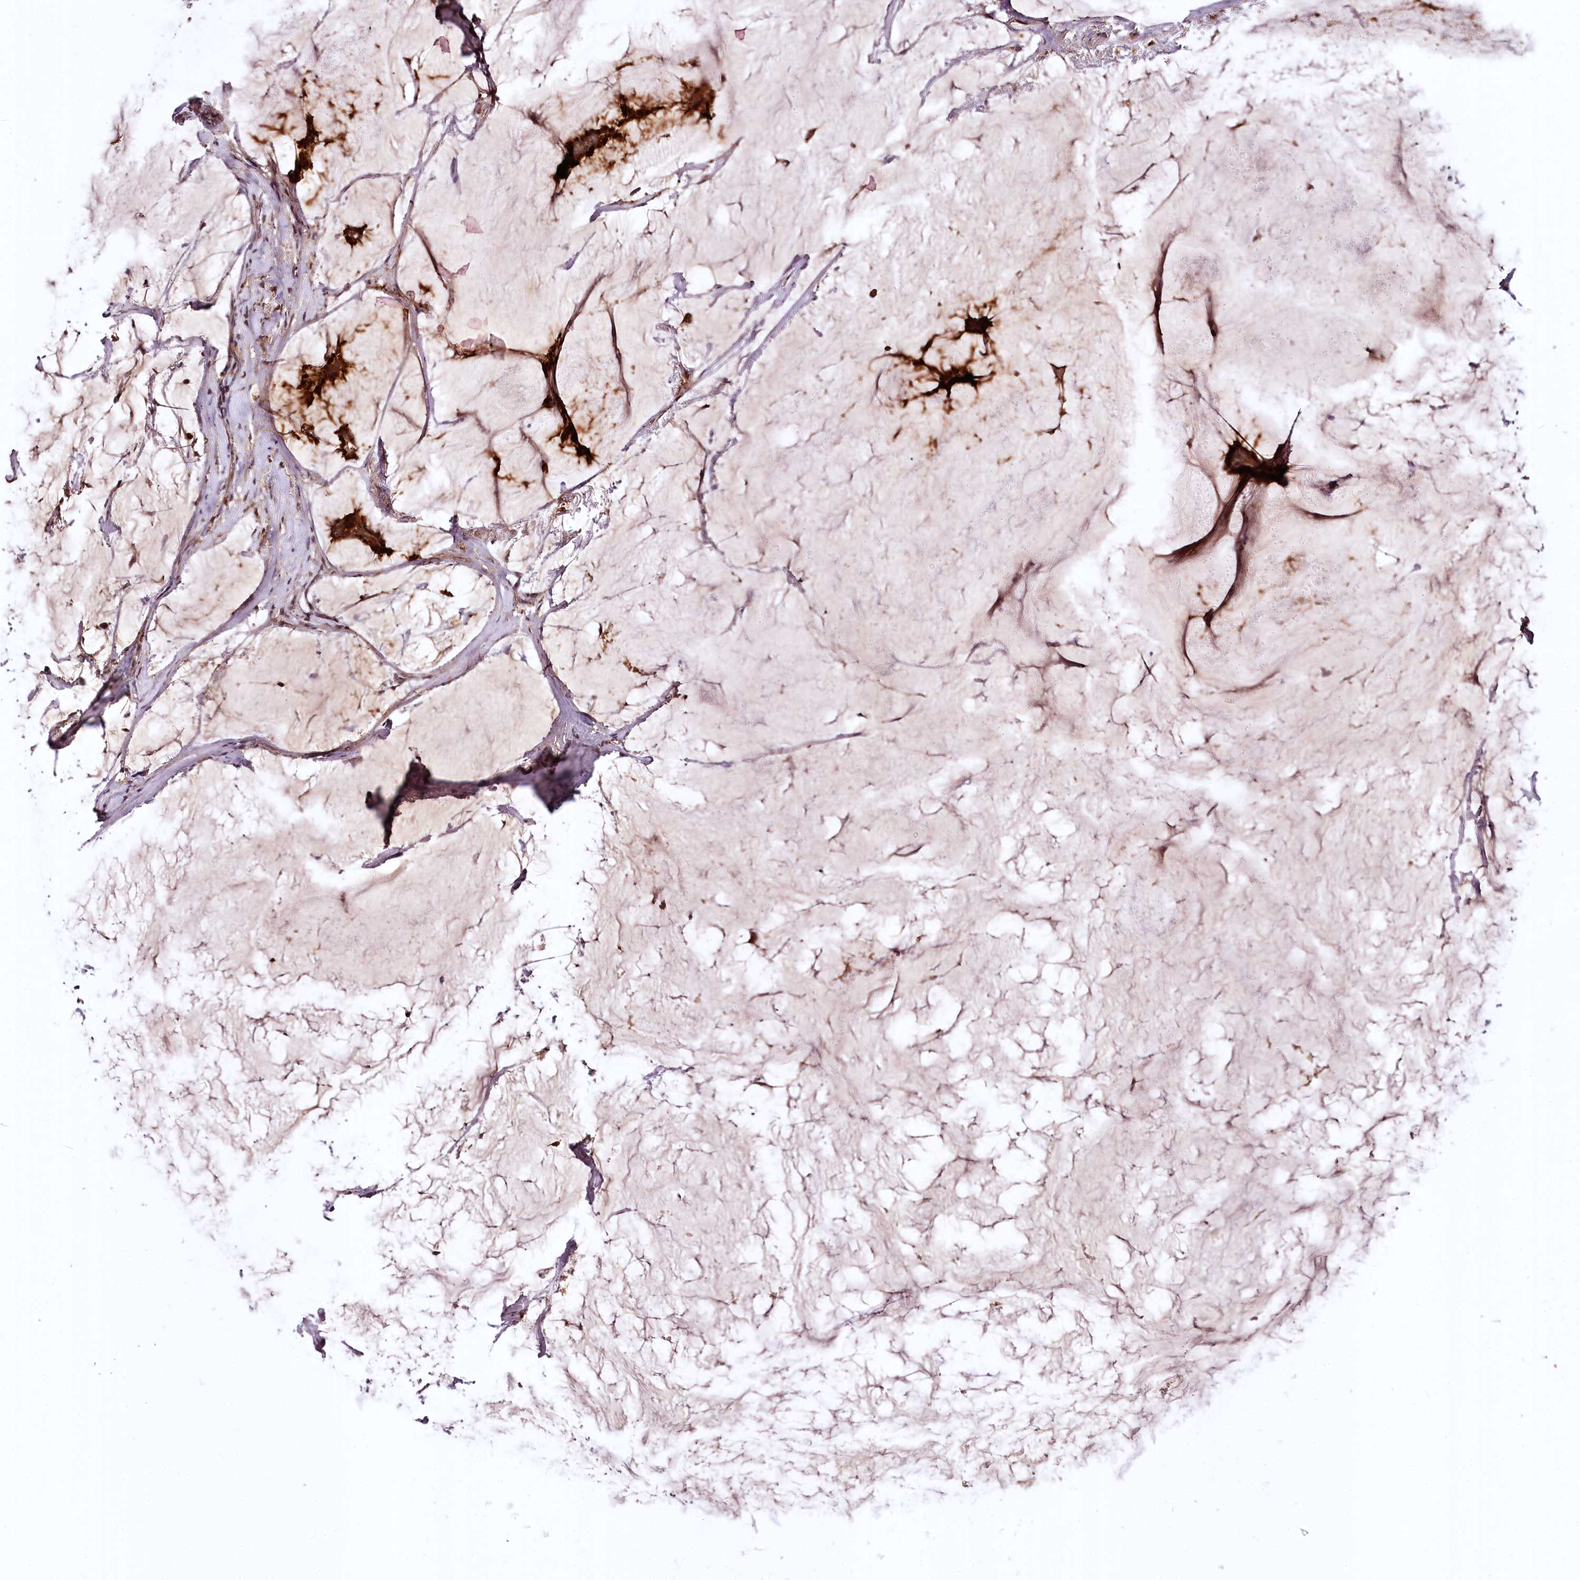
{"staining": {"intensity": "strong", "quantity": ">75%", "location": "cytoplasmic/membranous"}, "tissue": "breast cancer", "cell_type": "Tumor cells", "image_type": "cancer", "snomed": [{"axis": "morphology", "description": "Duct carcinoma"}, {"axis": "topography", "description": "Breast"}], "caption": "Strong cytoplasmic/membranous staining for a protein is present in approximately >75% of tumor cells of breast infiltrating ductal carcinoma using IHC.", "gene": "TTC12", "patient": {"sex": "female", "age": 93}}